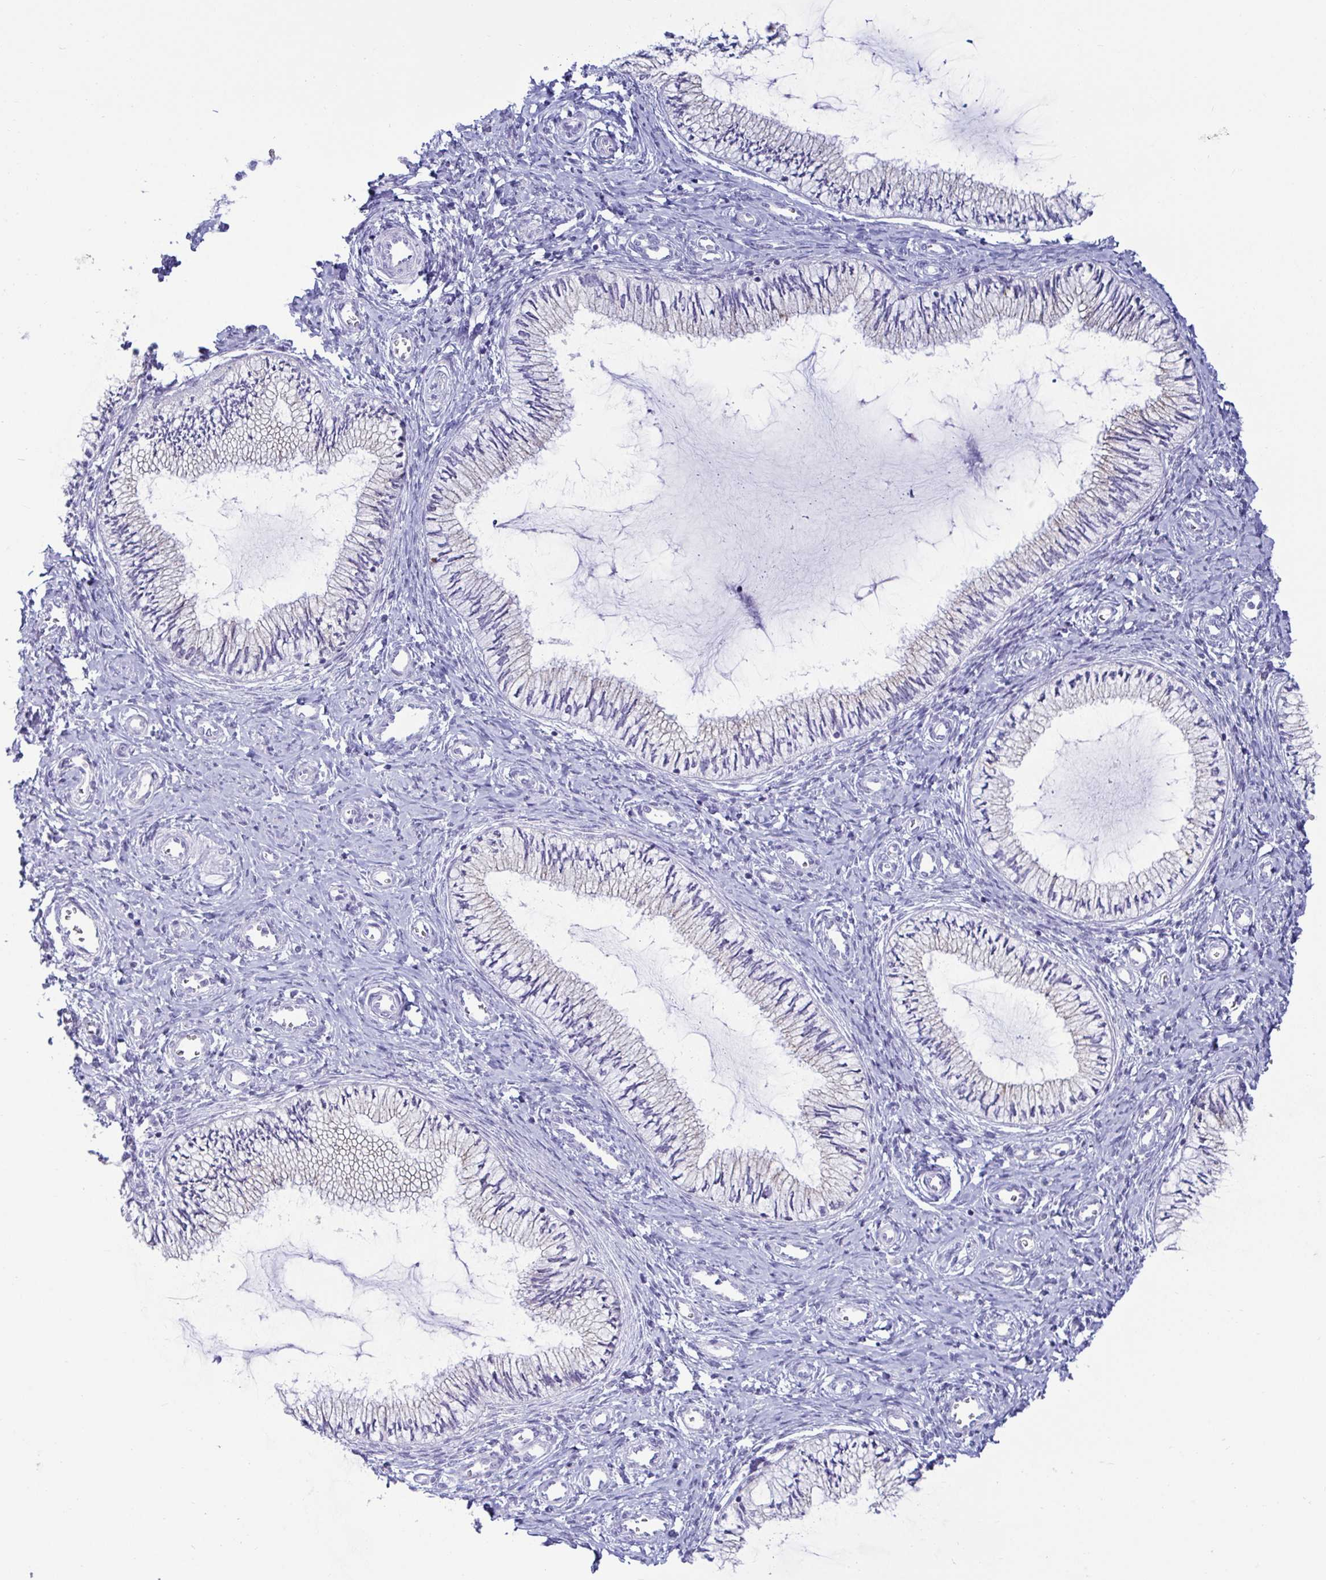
{"staining": {"intensity": "negative", "quantity": "none", "location": "none"}, "tissue": "cervix", "cell_type": "Glandular cells", "image_type": "normal", "snomed": [{"axis": "morphology", "description": "Normal tissue, NOS"}, {"axis": "topography", "description": "Cervix"}], "caption": "Glandular cells show no significant expression in unremarkable cervix. (Brightfield microscopy of DAB (3,3'-diaminobenzidine) IHC at high magnification).", "gene": "TFPI2", "patient": {"sex": "female", "age": 24}}